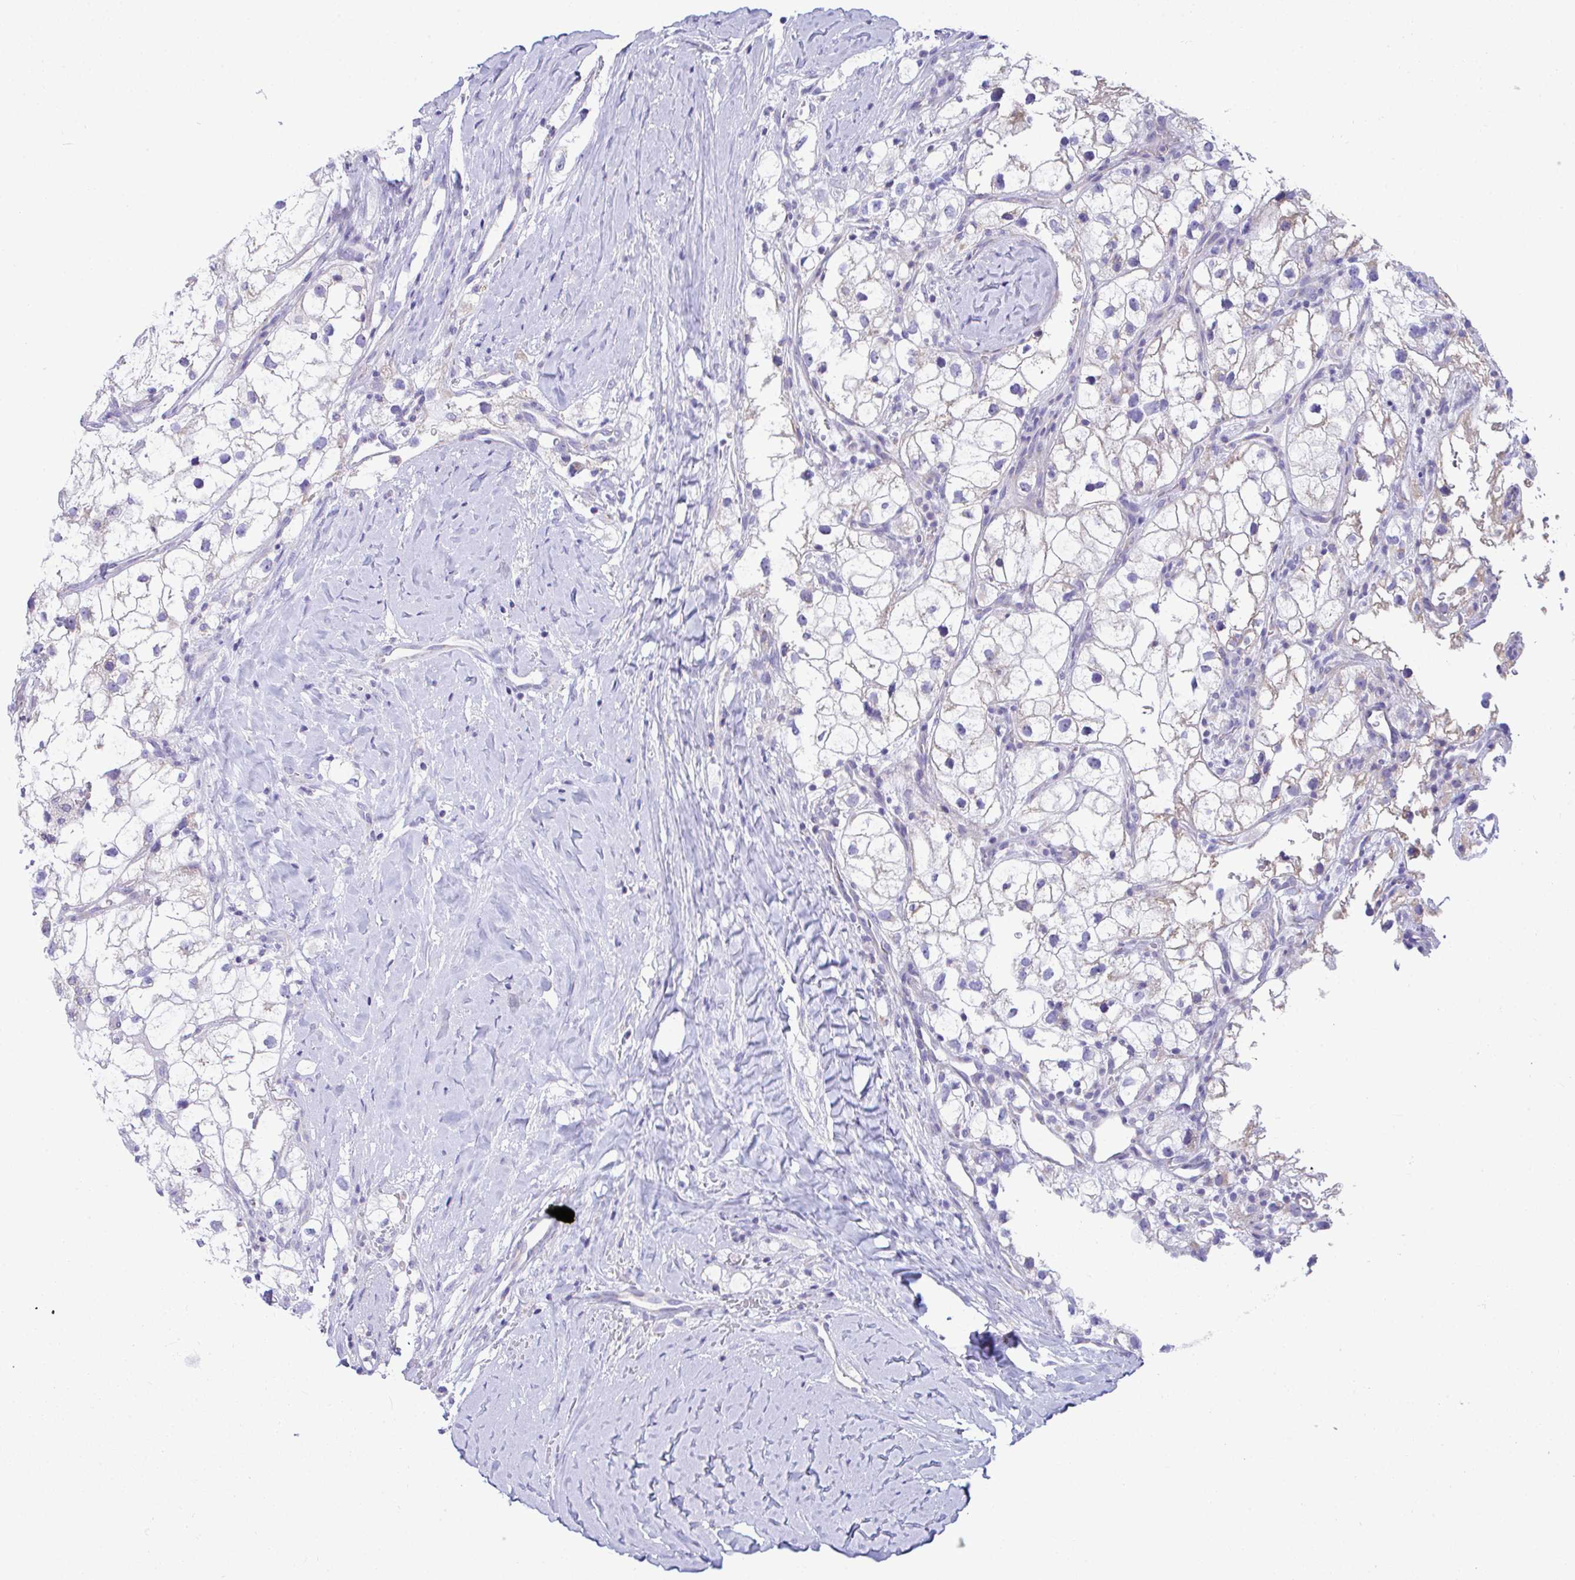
{"staining": {"intensity": "negative", "quantity": "none", "location": "none"}, "tissue": "renal cancer", "cell_type": "Tumor cells", "image_type": "cancer", "snomed": [{"axis": "morphology", "description": "Adenocarcinoma, NOS"}, {"axis": "topography", "description": "Kidney"}], "caption": "Immunohistochemistry (IHC) micrograph of renal cancer stained for a protein (brown), which reveals no expression in tumor cells.", "gene": "NLRP8", "patient": {"sex": "male", "age": 59}}